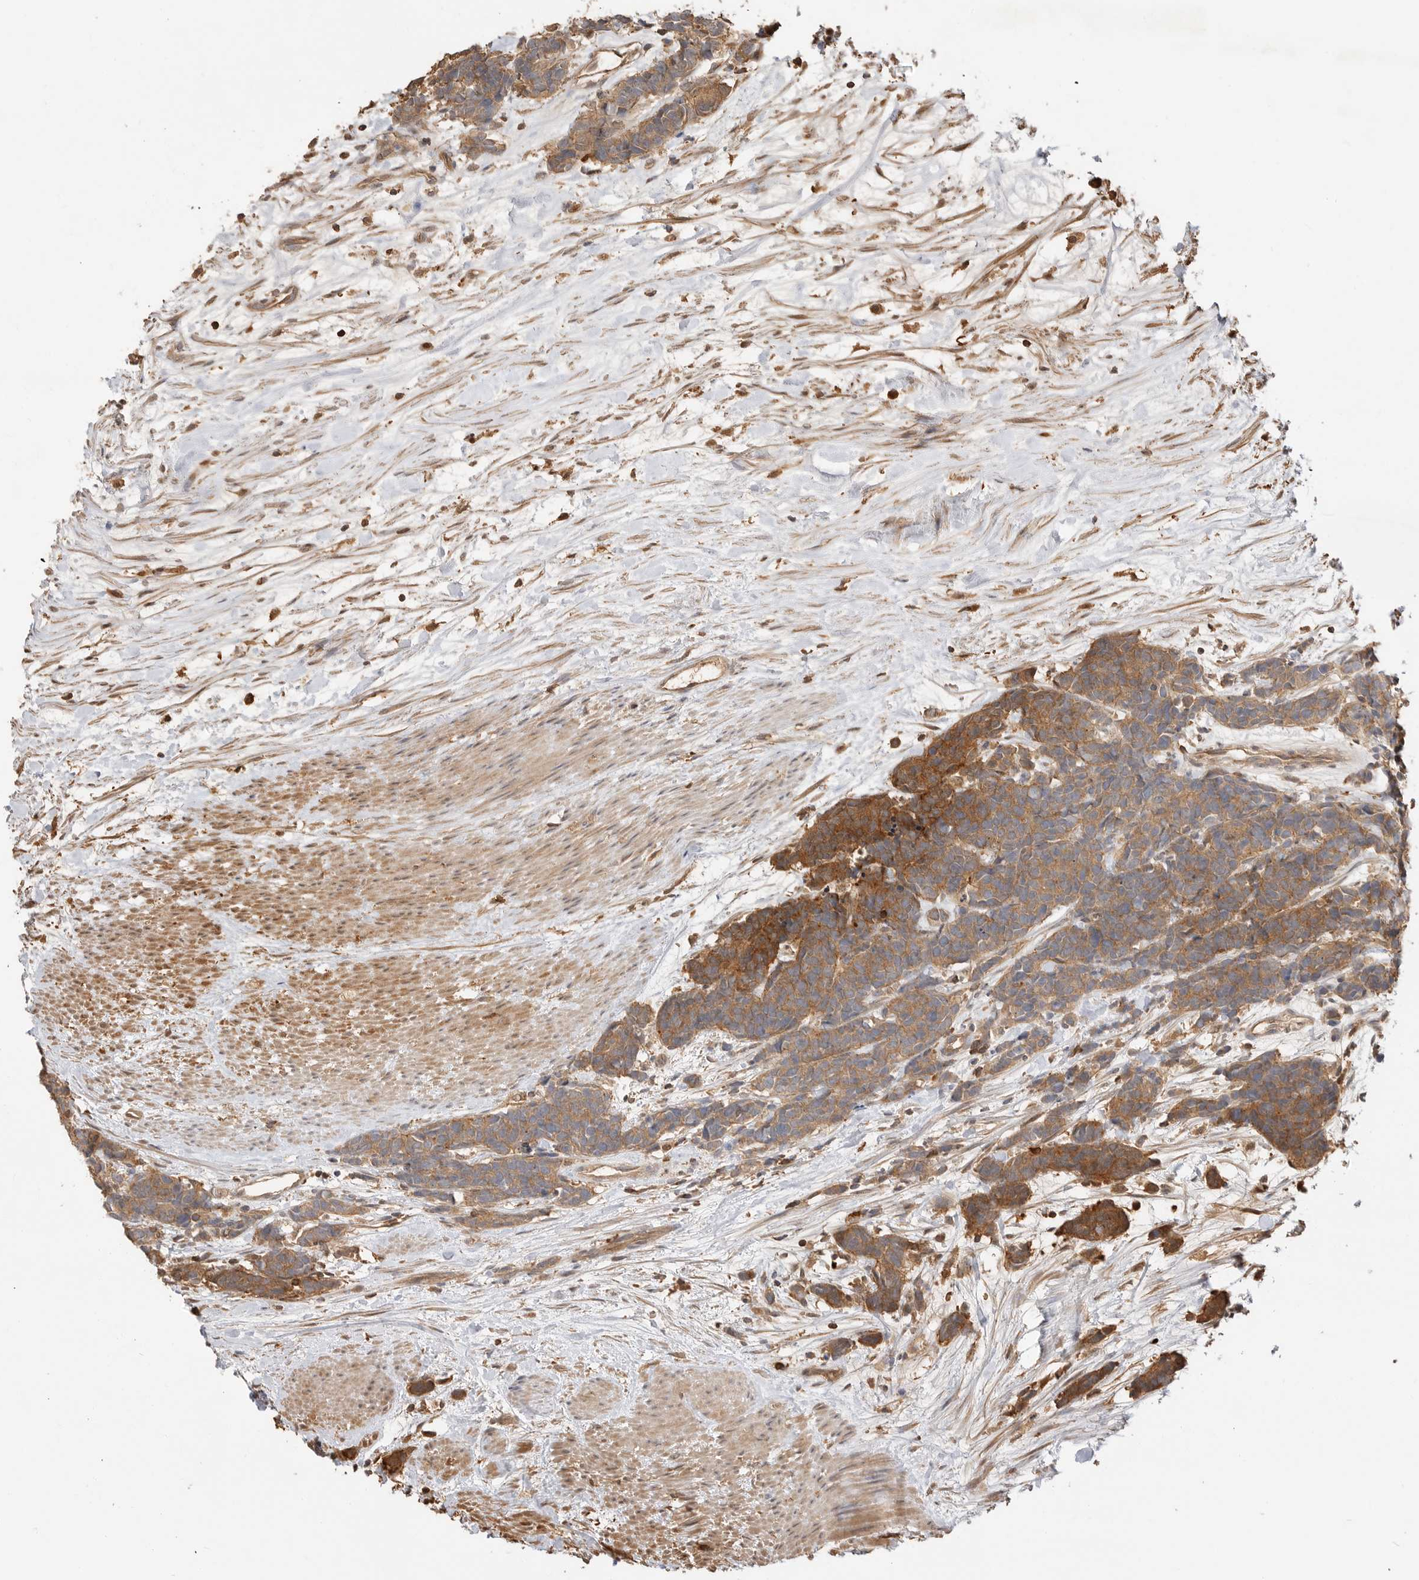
{"staining": {"intensity": "strong", "quantity": ">75%", "location": "cytoplasmic/membranous"}, "tissue": "carcinoid", "cell_type": "Tumor cells", "image_type": "cancer", "snomed": [{"axis": "morphology", "description": "Carcinoma, NOS"}, {"axis": "morphology", "description": "Carcinoid, malignant, NOS"}, {"axis": "topography", "description": "Urinary bladder"}], "caption": "Carcinoid was stained to show a protein in brown. There is high levels of strong cytoplasmic/membranous positivity in about >75% of tumor cells.", "gene": "CLDN12", "patient": {"sex": "male", "age": 57}}